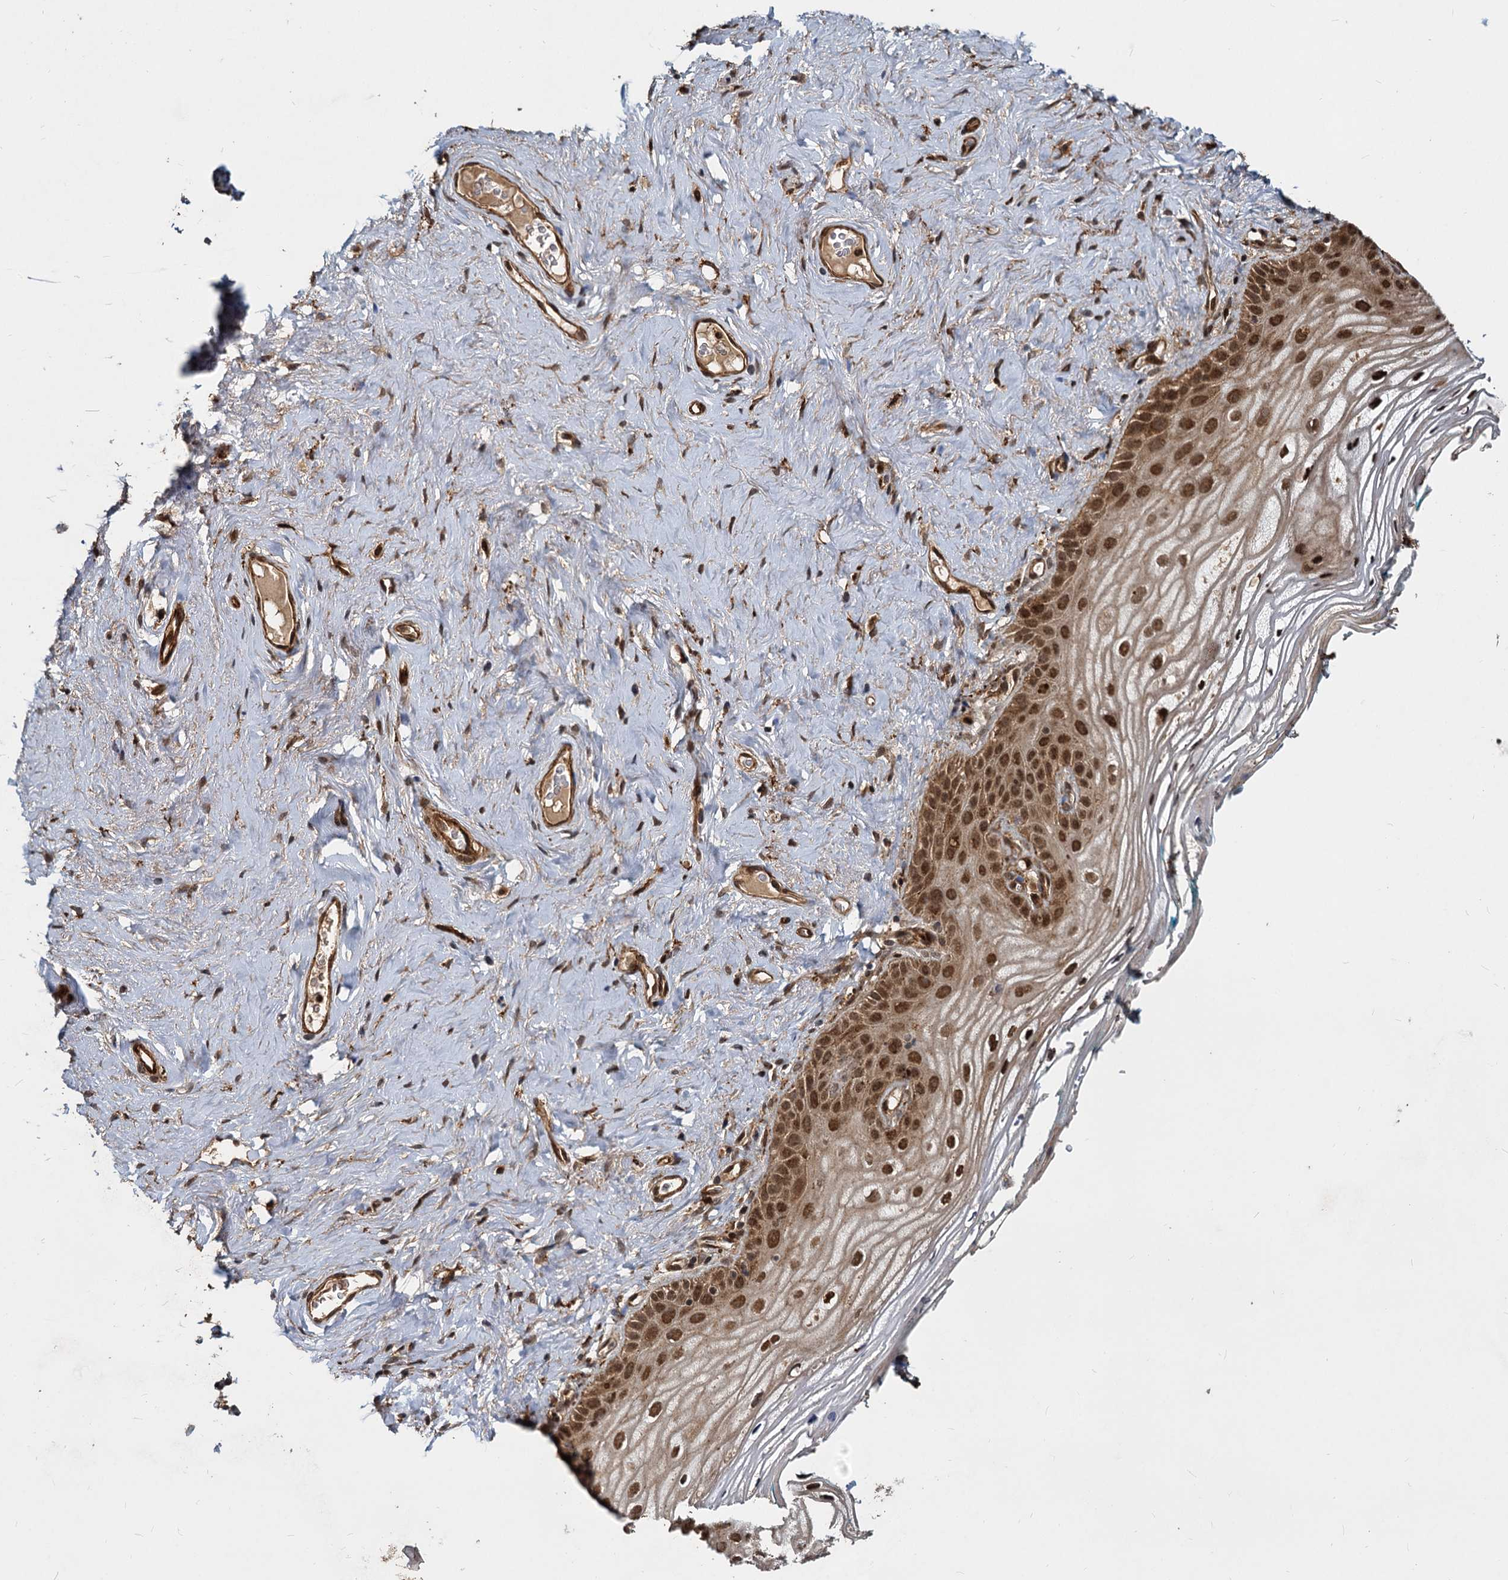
{"staining": {"intensity": "moderate", "quantity": ">75%", "location": "nuclear"}, "tissue": "vagina", "cell_type": "Squamous epithelial cells", "image_type": "normal", "snomed": [{"axis": "morphology", "description": "Normal tissue, NOS"}, {"axis": "topography", "description": "Vagina"}], "caption": "Immunohistochemistry (DAB) staining of normal vagina exhibits moderate nuclear protein expression in about >75% of squamous epithelial cells. The staining was performed using DAB (3,3'-diaminobenzidine) to visualize the protein expression in brown, while the nuclei were stained in blue with hematoxylin (Magnification: 20x).", "gene": "TRIM23", "patient": {"sex": "female", "age": 68}}